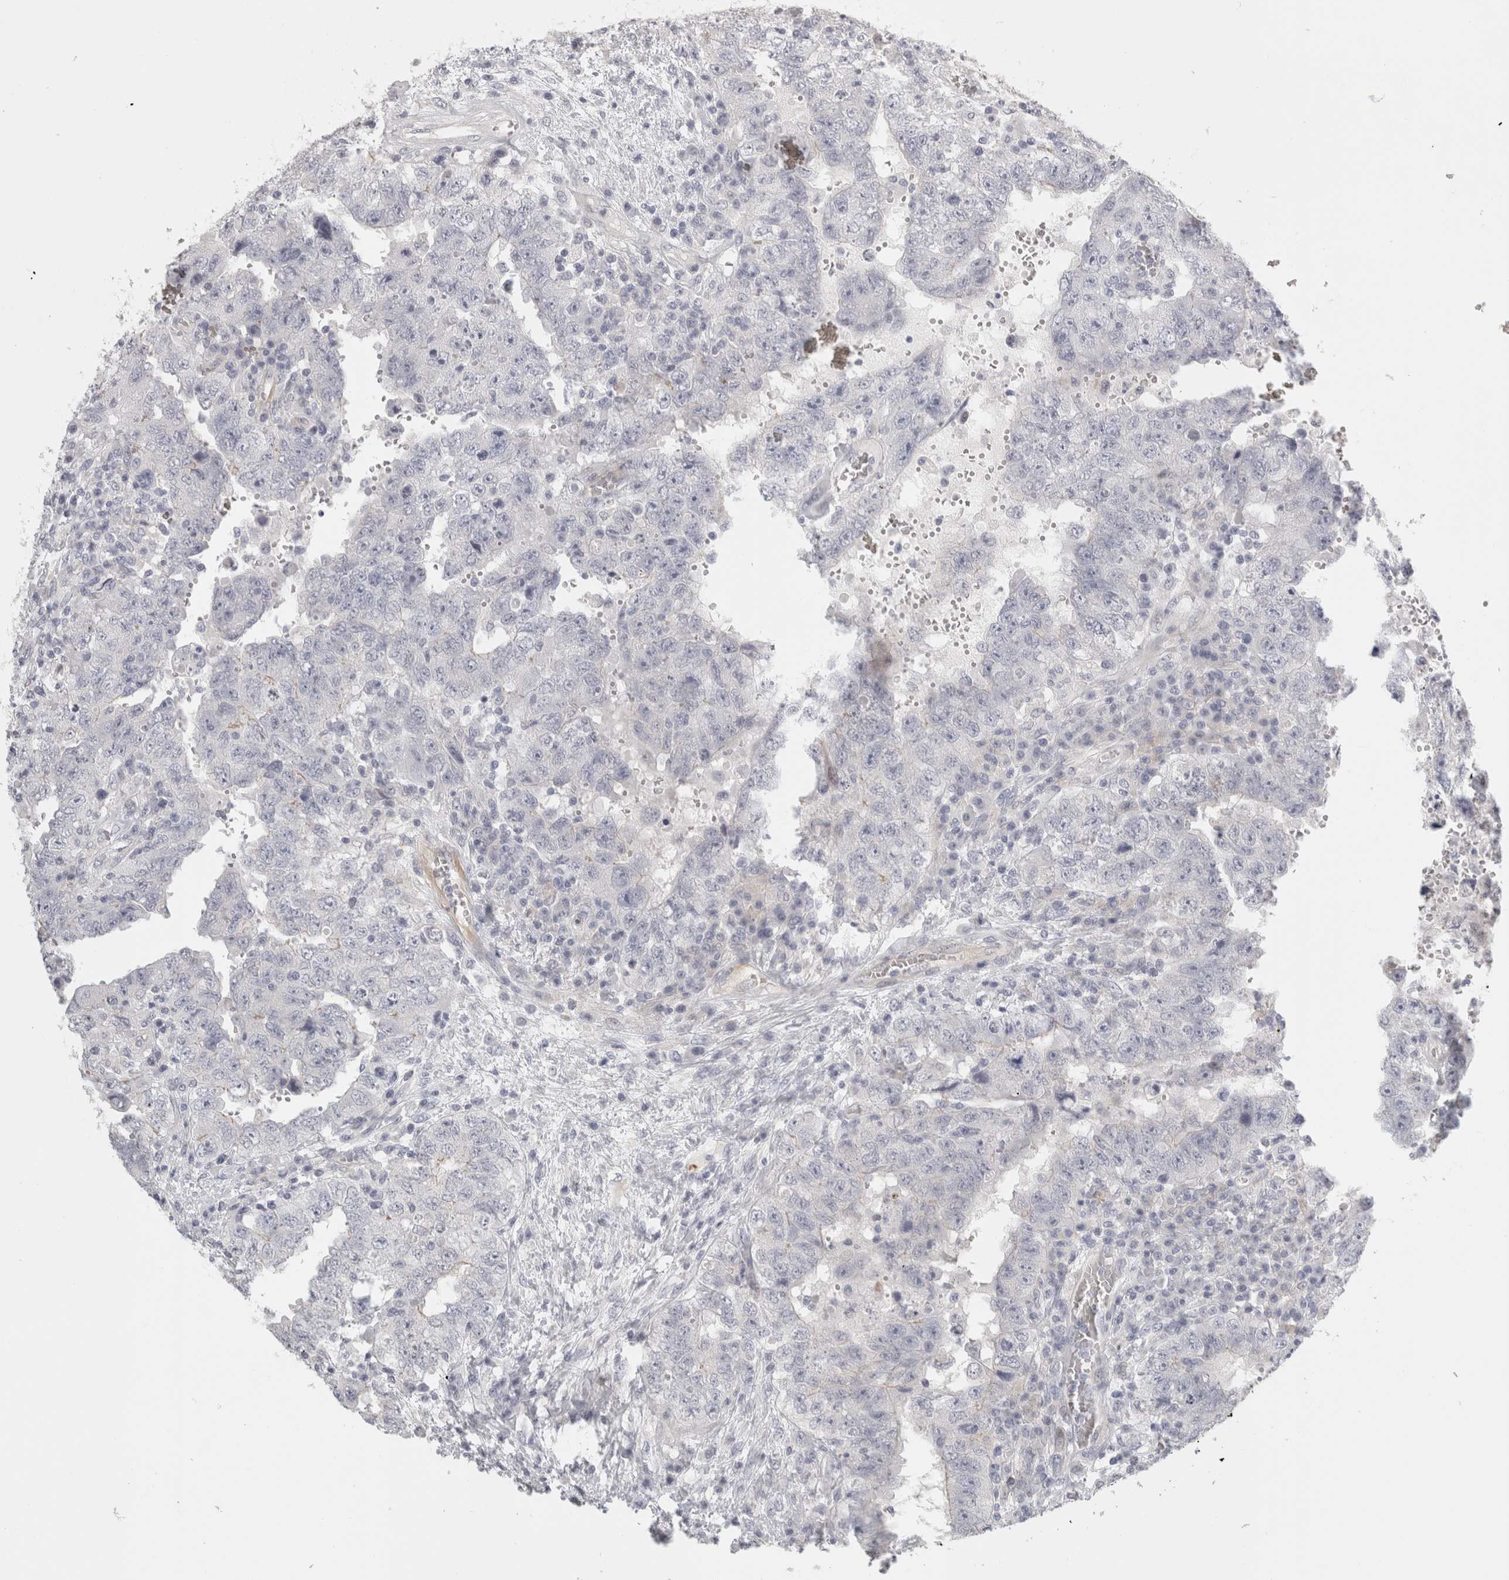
{"staining": {"intensity": "negative", "quantity": "none", "location": "none"}, "tissue": "testis cancer", "cell_type": "Tumor cells", "image_type": "cancer", "snomed": [{"axis": "morphology", "description": "Carcinoma, Embryonal, NOS"}, {"axis": "topography", "description": "Testis"}], "caption": "High power microscopy photomicrograph of an immunohistochemistry photomicrograph of testis cancer, revealing no significant expression in tumor cells. (DAB (3,3'-diaminobenzidine) immunohistochemistry, high magnification).", "gene": "FBLIM1", "patient": {"sex": "male", "age": 26}}